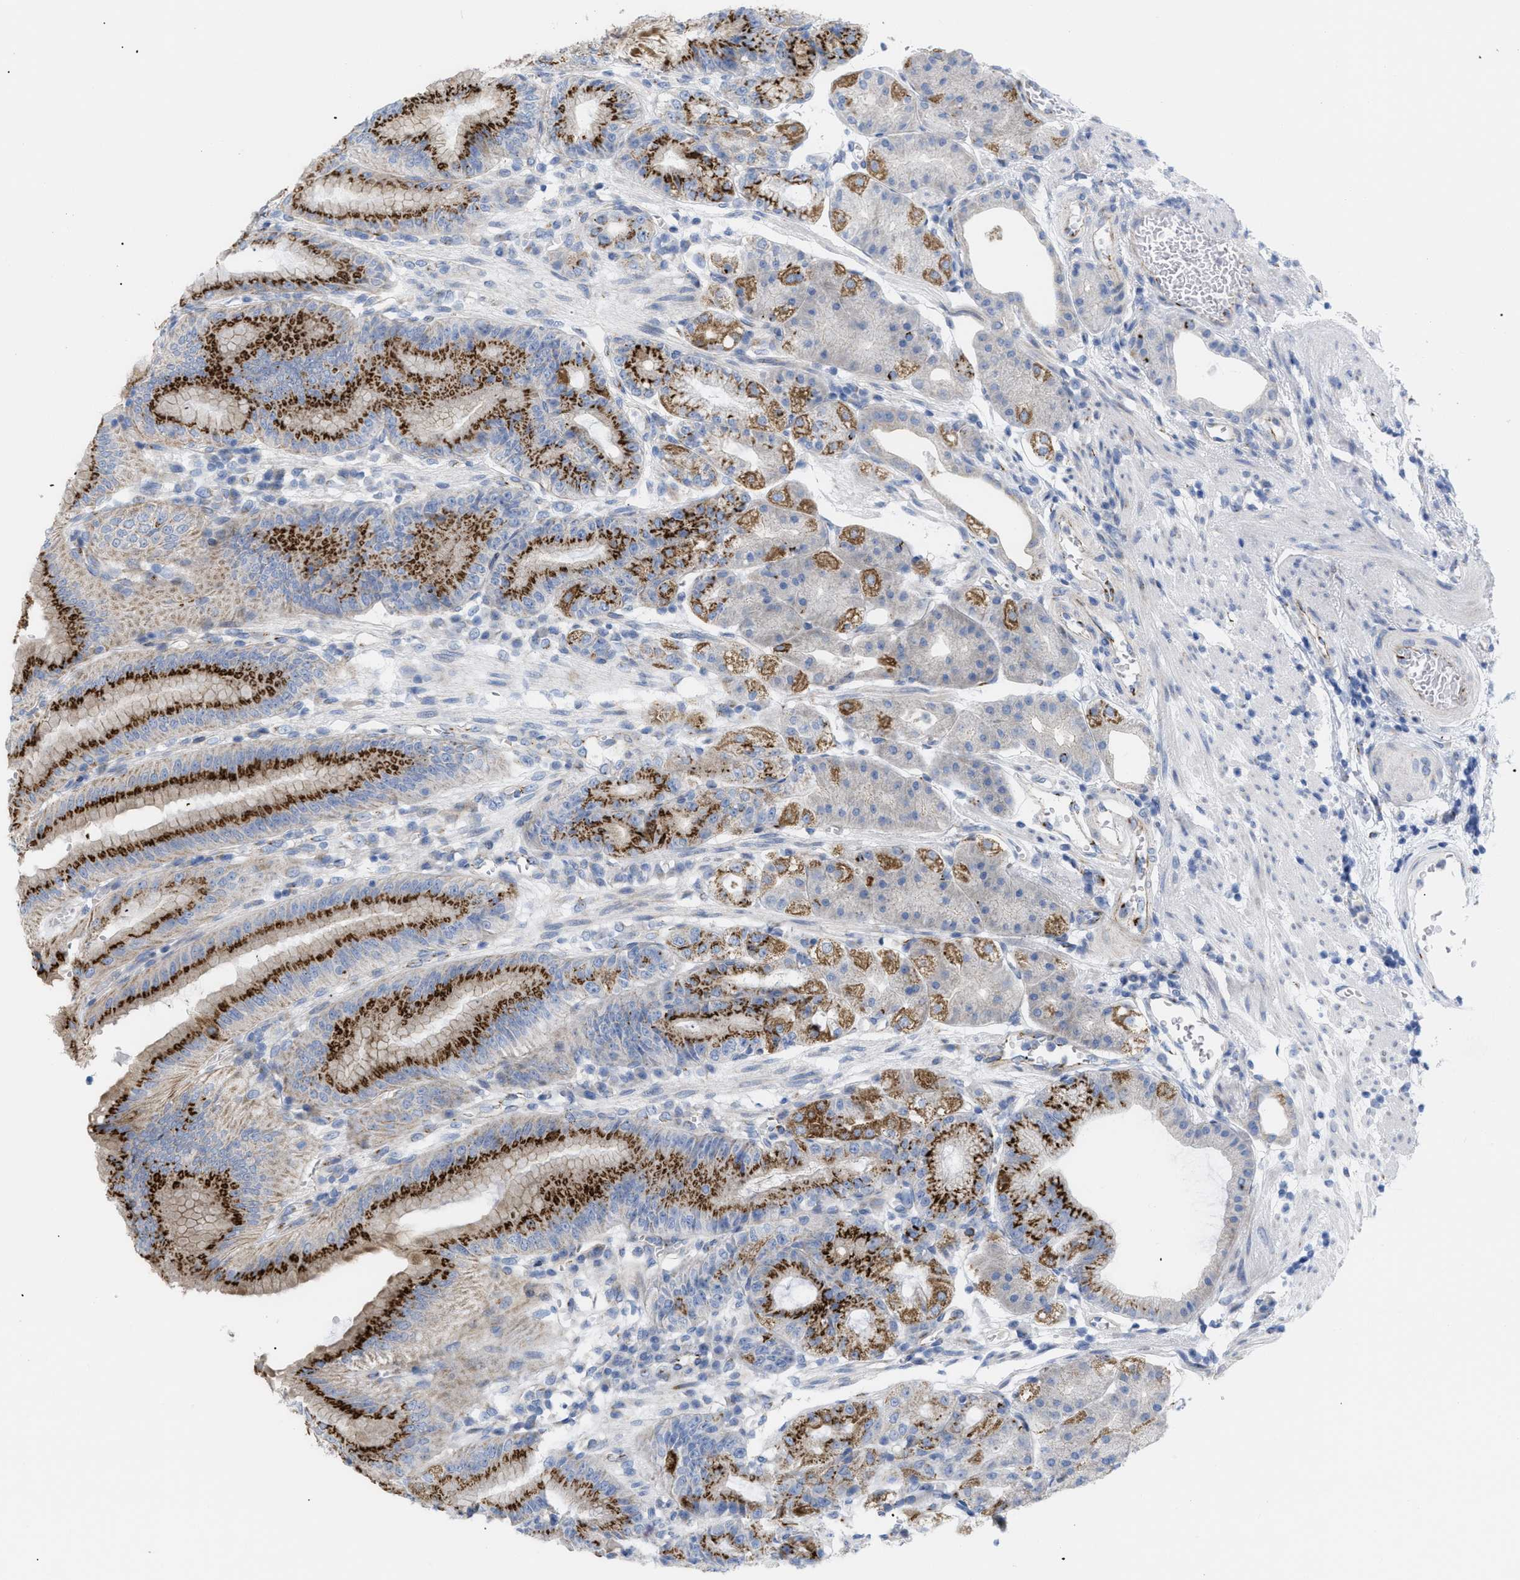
{"staining": {"intensity": "strong", "quantity": ">75%", "location": "cytoplasmic/membranous"}, "tissue": "stomach", "cell_type": "Glandular cells", "image_type": "normal", "snomed": [{"axis": "morphology", "description": "Normal tissue, NOS"}, {"axis": "topography", "description": "Stomach, lower"}], "caption": "A histopathology image showing strong cytoplasmic/membranous expression in about >75% of glandular cells in benign stomach, as visualized by brown immunohistochemical staining.", "gene": "TMEM17", "patient": {"sex": "male", "age": 71}}